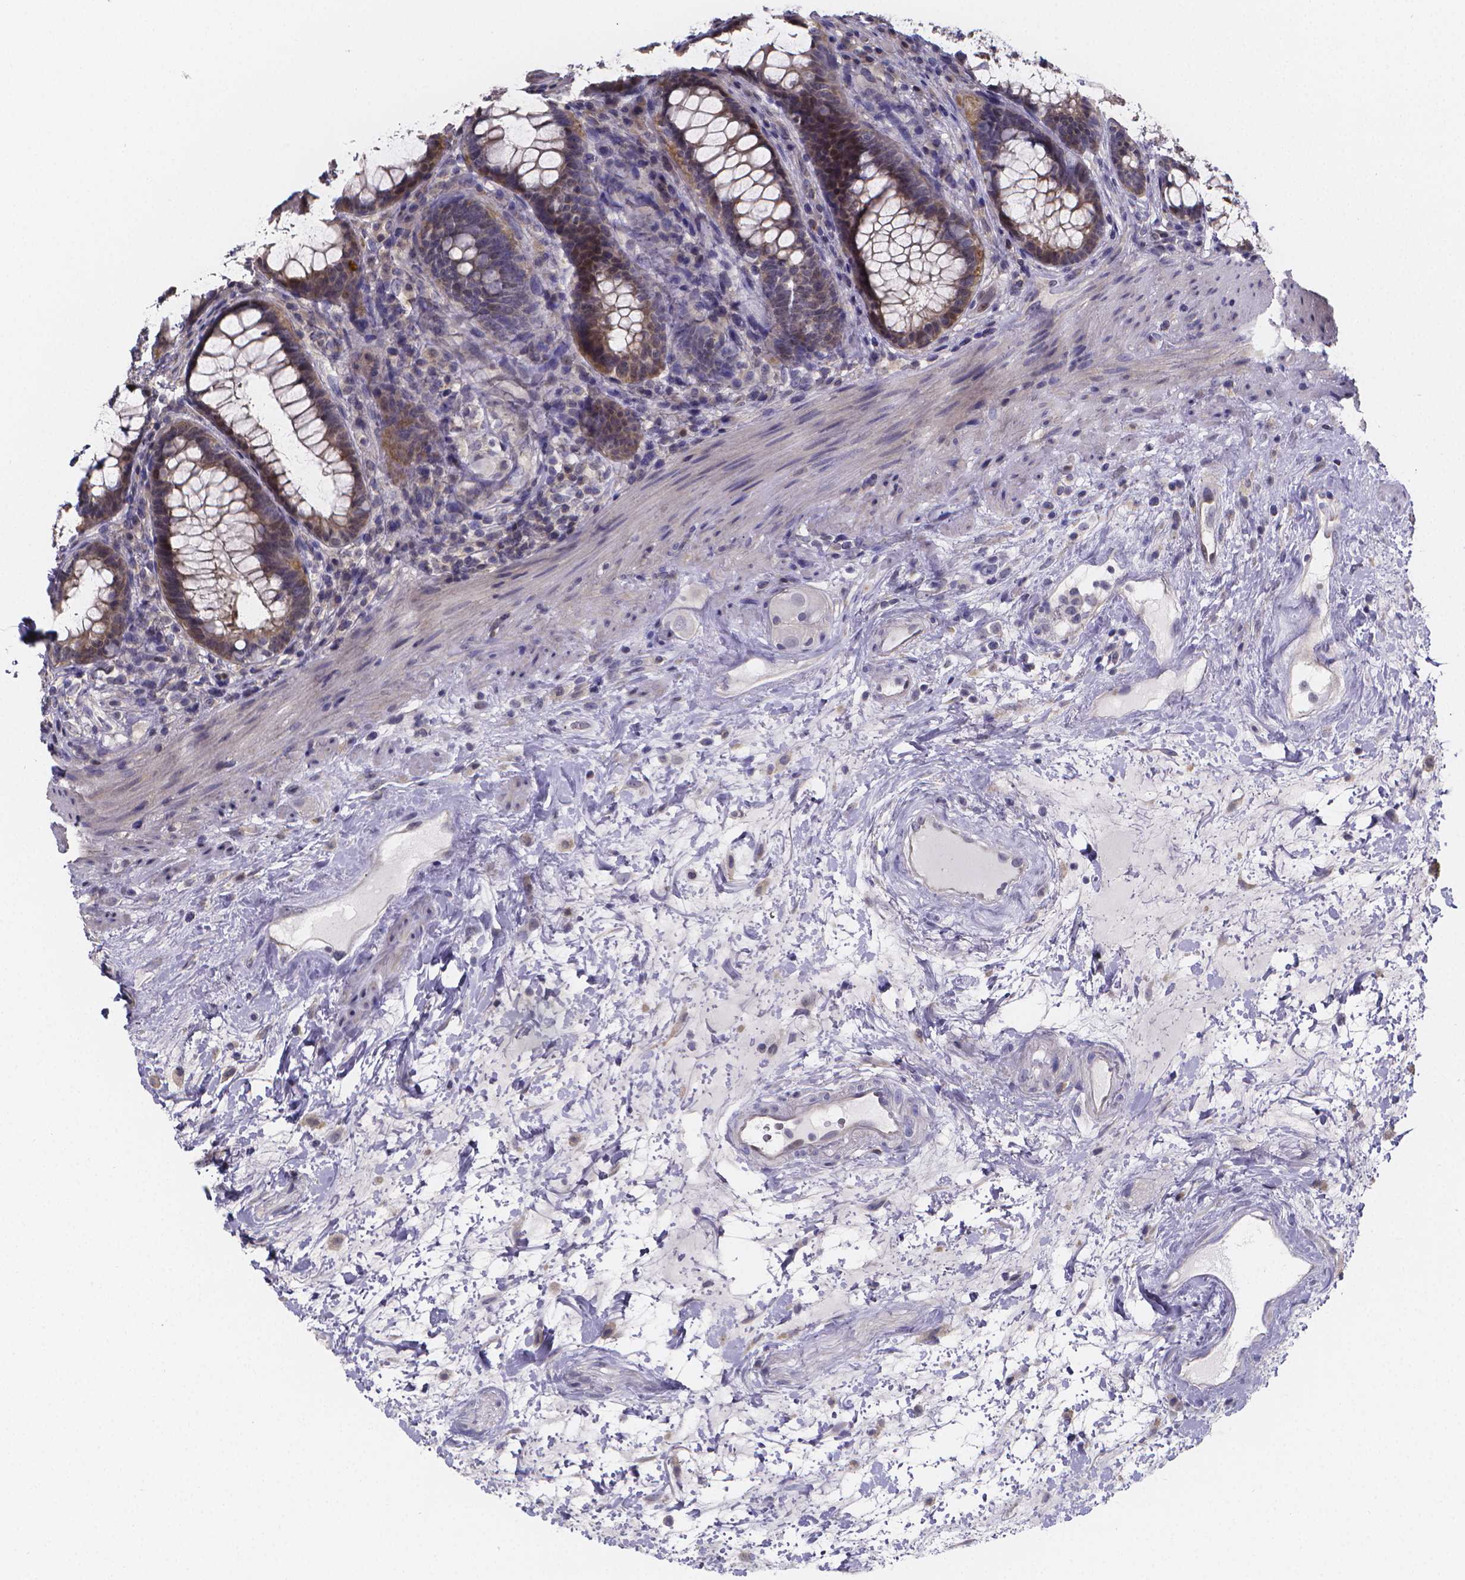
{"staining": {"intensity": "weak", "quantity": "<25%", "location": "cytoplasmic/membranous"}, "tissue": "rectum", "cell_type": "Glandular cells", "image_type": "normal", "snomed": [{"axis": "morphology", "description": "Normal tissue, NOS"}, {"axis": "topography", "description": "Rectum"}], "caption": "Glandular cells are negative for brown protein staining in benign rectum. (Immunohistochemistry, brightfield microscopy, high magnification).", "gene": "PAH", "patient": {"sex": "male", "age": 72}}